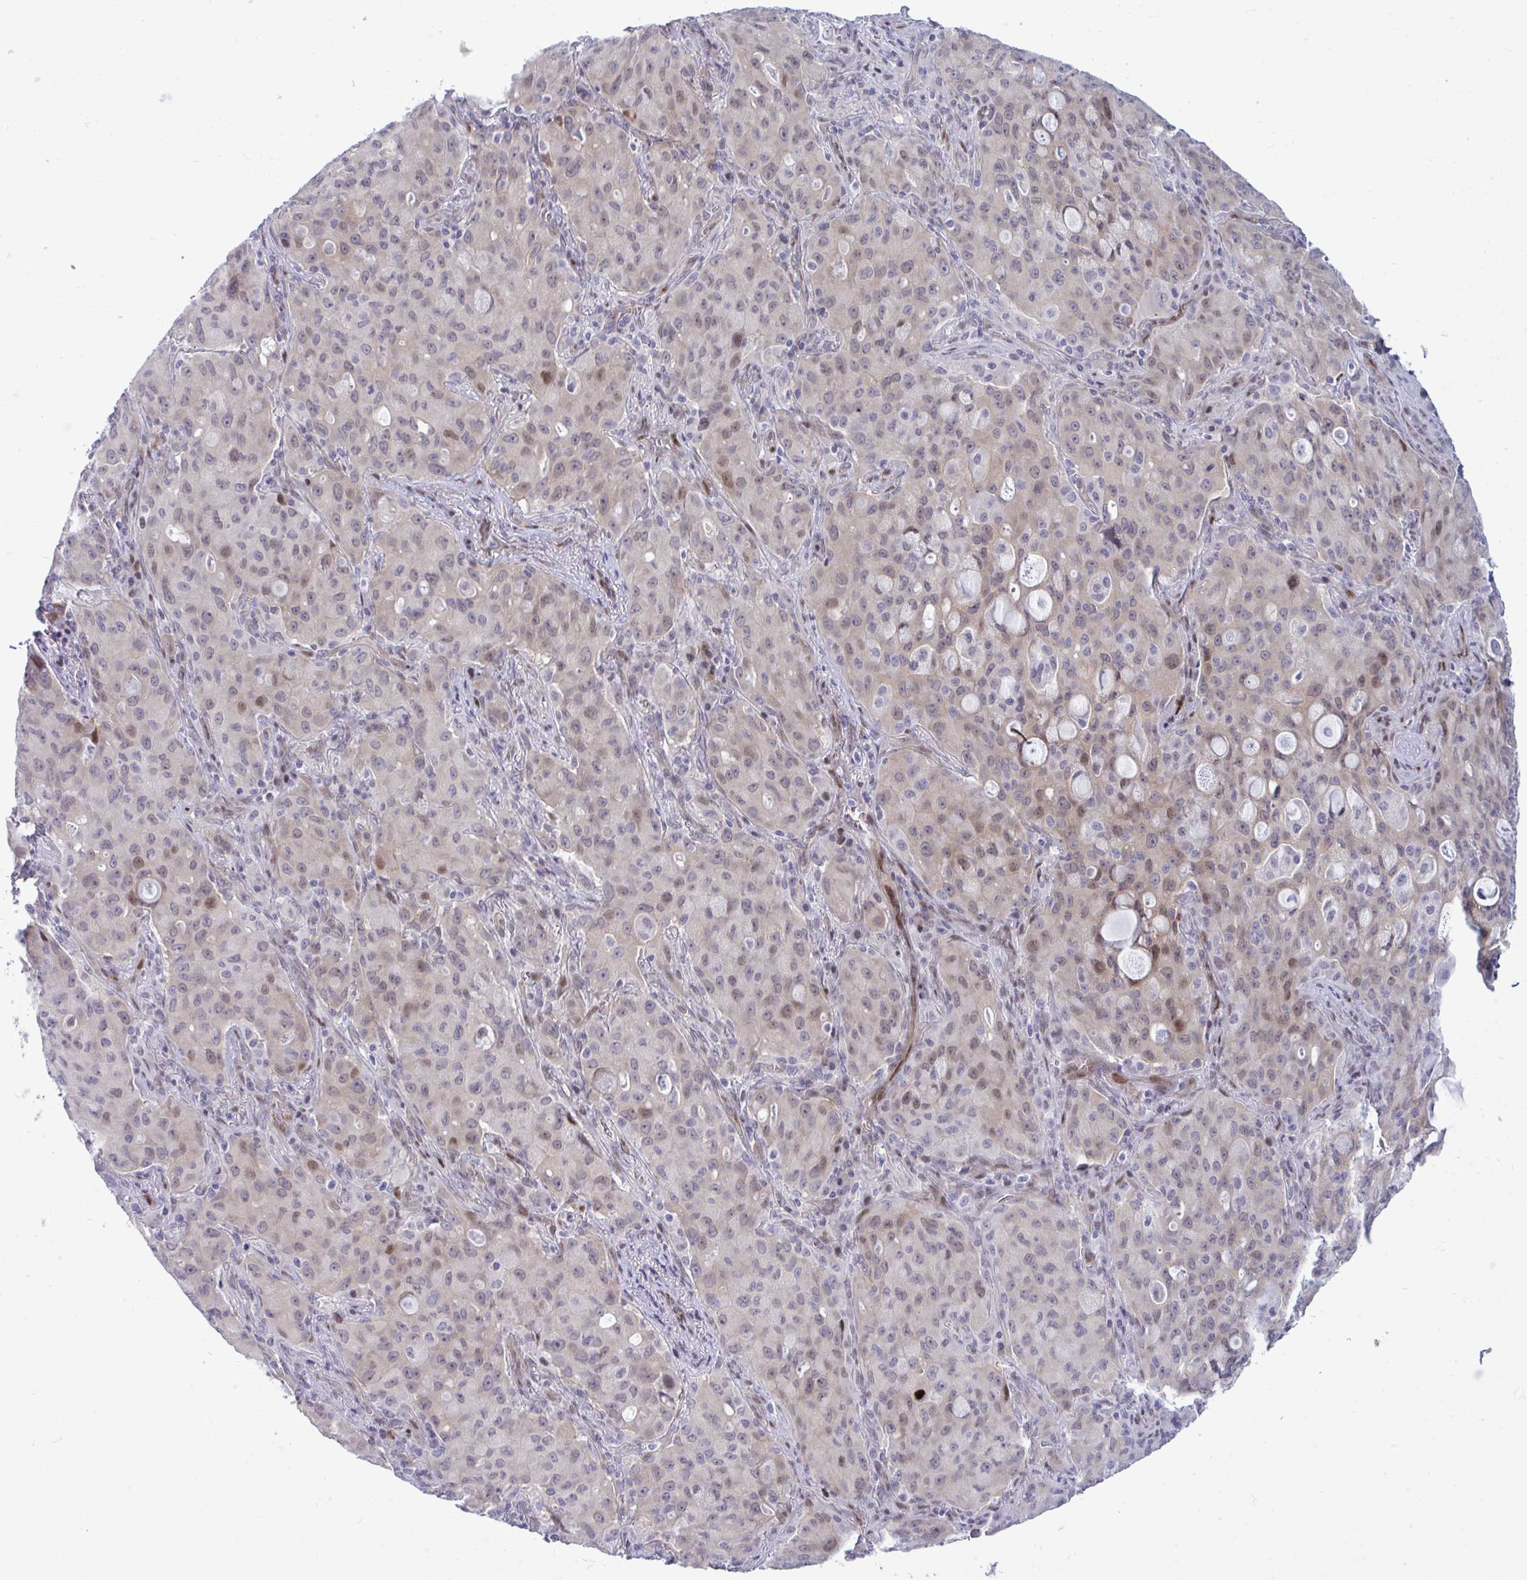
{"staining": {"intensity": "moderate", "quantity": "<25%", "location": "nuclear"}, "tissue": "lung cancer", "cell_type": "Tumor cells", "image_type": "cancer", "snomed": [{"axis": "morphology", "description": "Adenocarcinoma, NOS"}, {"axis": "topography", "description": "Lung"}], "caption": "Protein staining of lung adenocarcinoma tissue demonstrates moderate nuclear expression in about <25% of tumor cells.", "gene": "TAB1", "patient": {"sex": "female", "age": 44}}